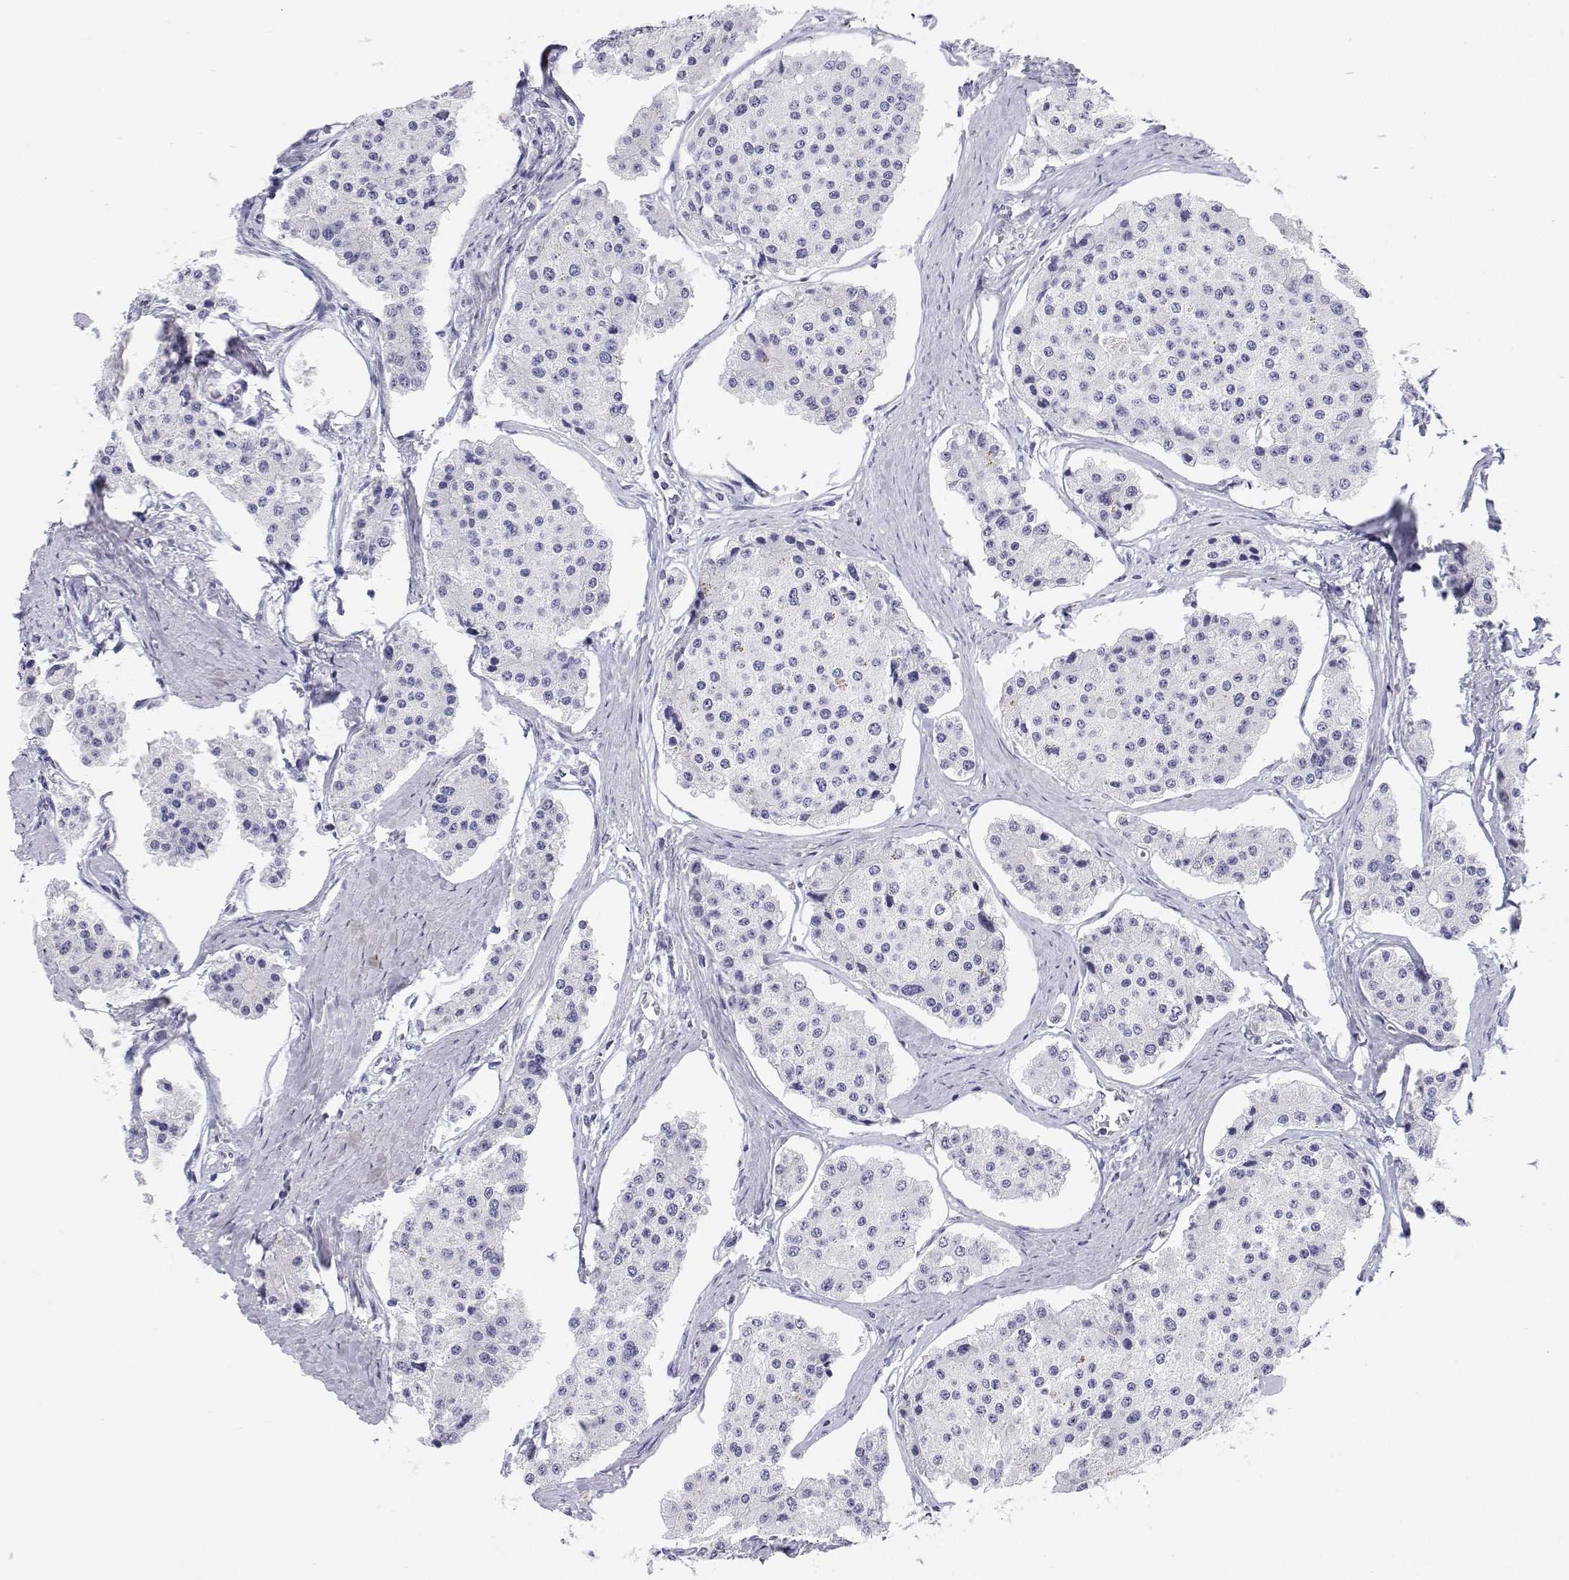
{"staining": {"intensity": "negative", "quantity": "none", "location": "none"}, "tissue": "carcinoid", "cell_type": "Tumor cells", "image_type": "cancer", "snomed": [{"axis": "morphology", "description": "Carcinoid, malignant, NOS"}, {"axis": "topography", "description": "Small intestine"}], "caption": "Tumor cells are negative for brown protein staining in malignant carcinoid. (DAB (3,3'-diaminobenzidine) immunohistochemistry with hematoxylin counter stain).", "gene": "BHMT", "patient": {"sex": "female", "age": 65}}